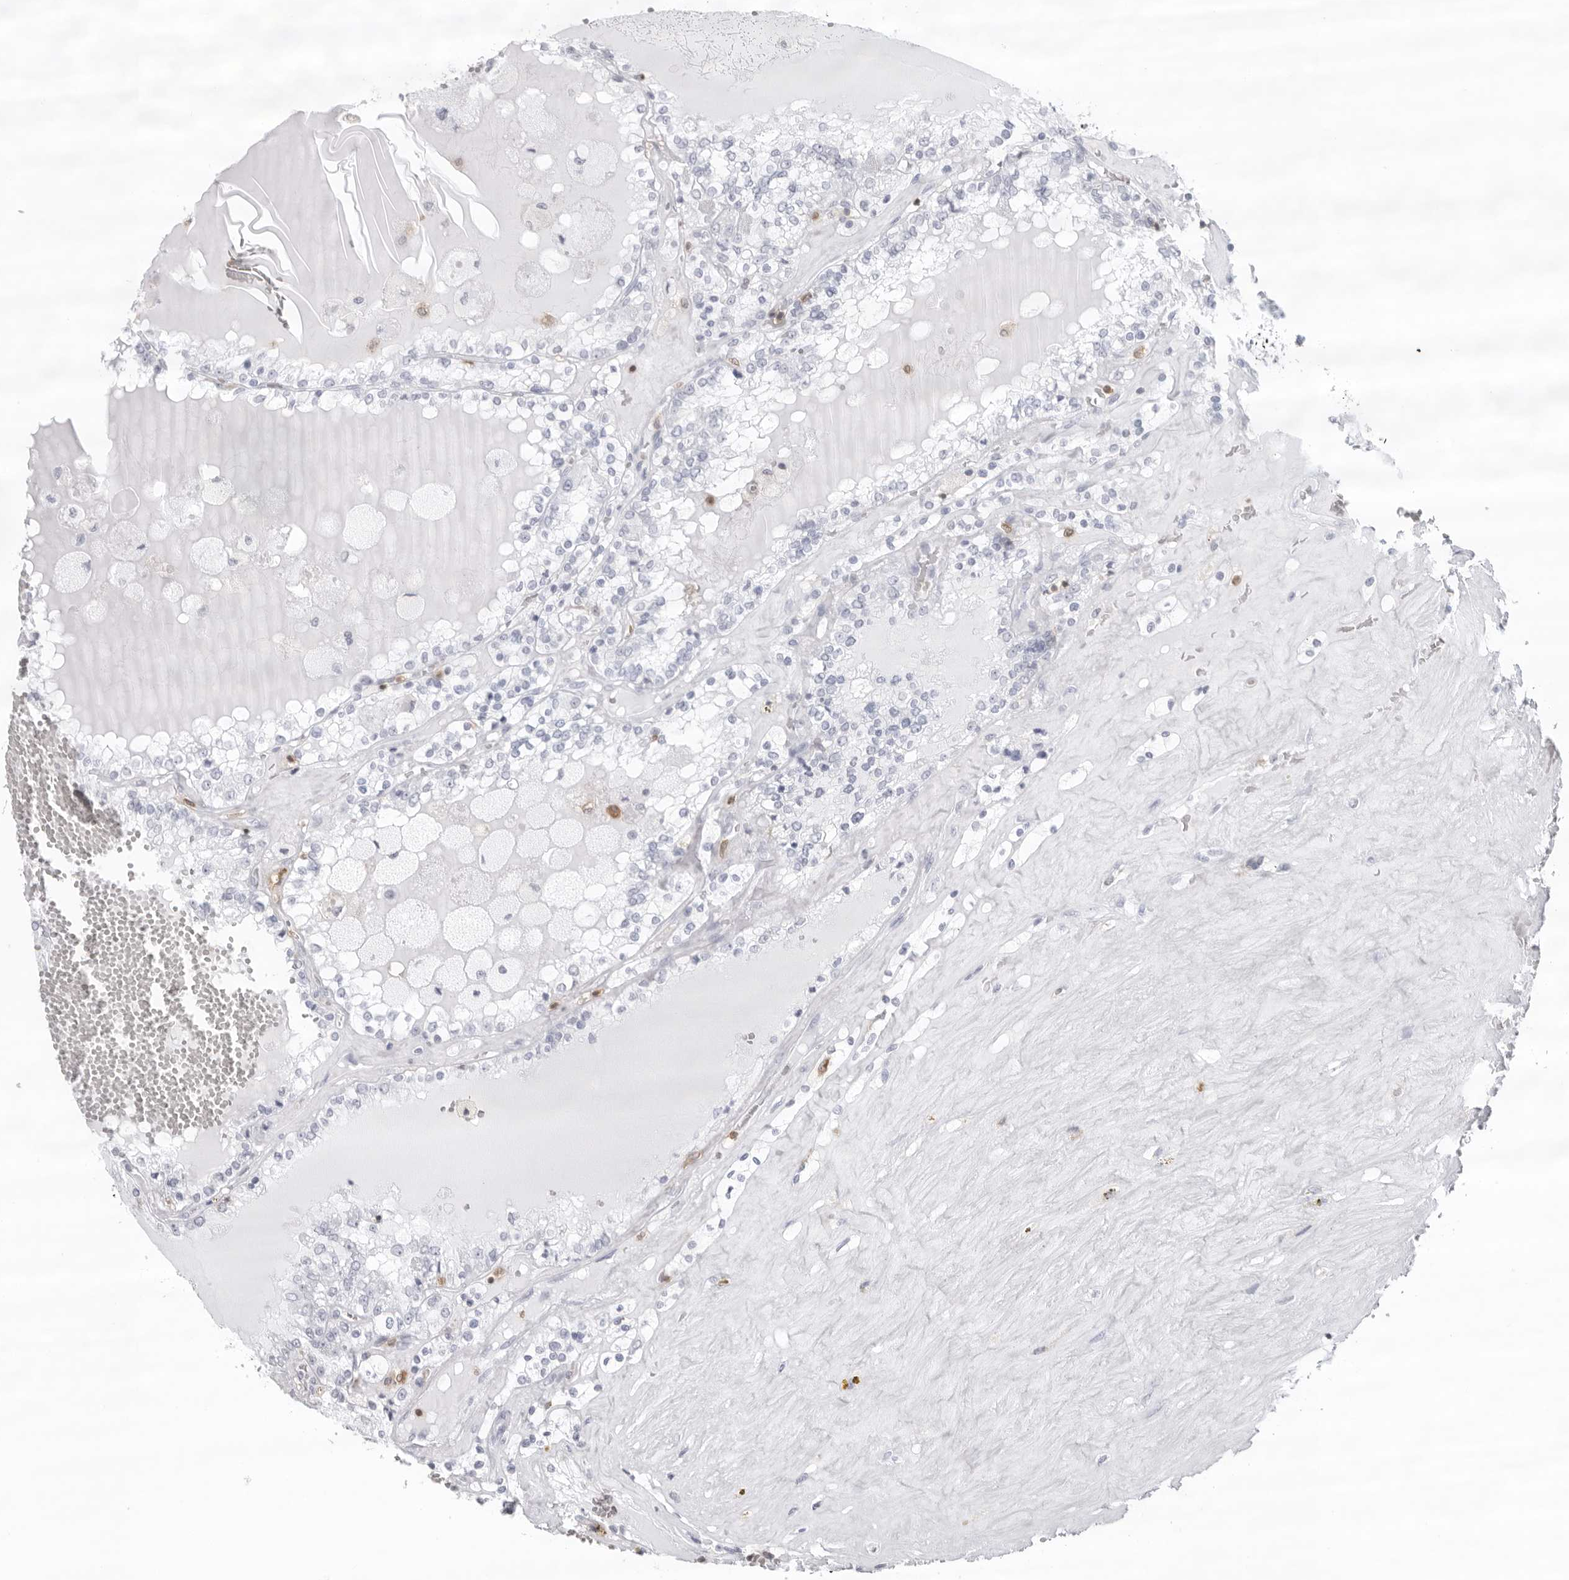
{"staining": {"intensity": "negative", "quantity": "none", "location": "none"}, "tissue": "renal cancer", "cell_type": "Tumor cells", "image_type": "cancer", "snomed": [{"axis": "morphology", "description": "Adenocarcinoma, NOS"}, {"axis": "topography", "description": "Kidney"}], "caption": "Tumor cells show no significant staining in renal adenocarcinoma.", "gene": "FMNL1", "patient": {"sex": "female", "age": 56}}